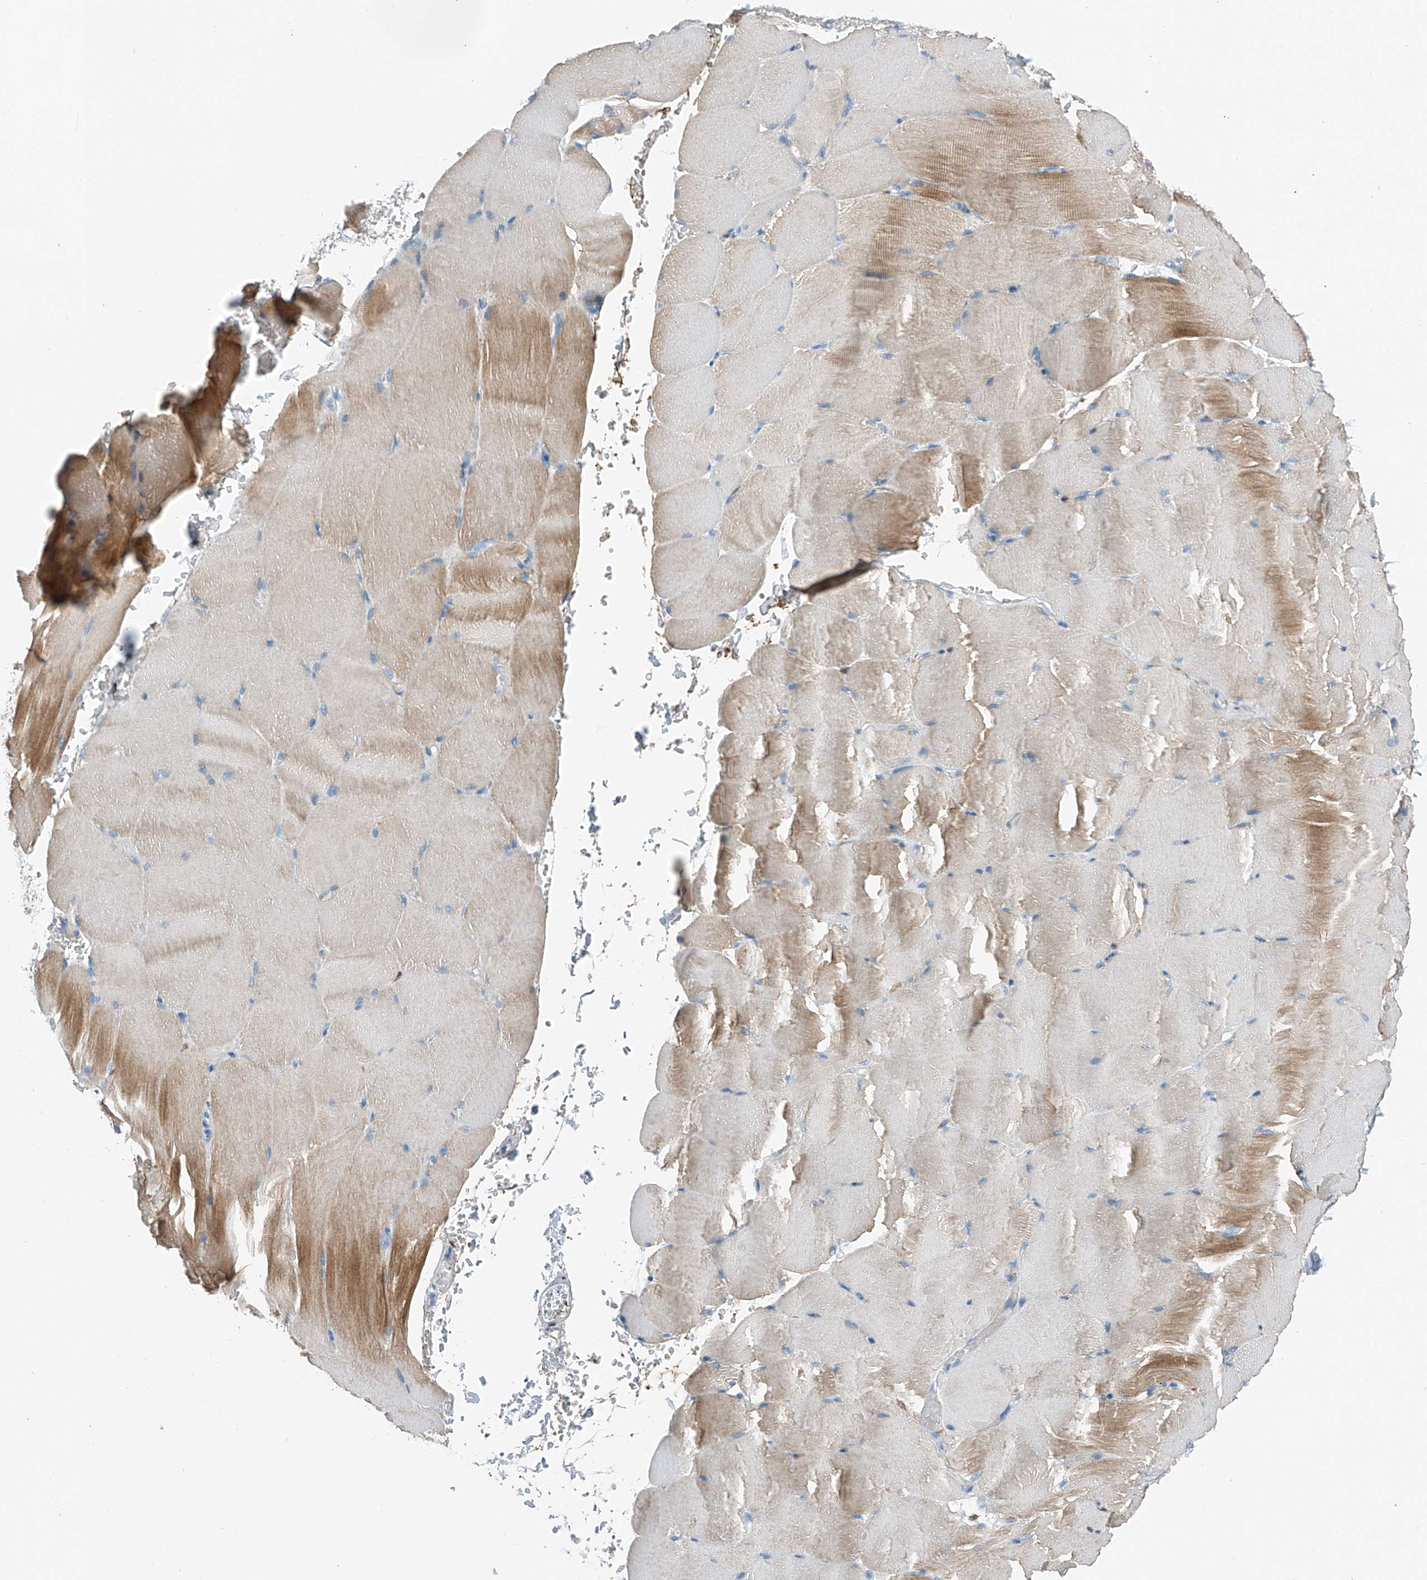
{"staining": {"intensity": "moderate", "quantity": "25%-75%", "location": "cytoplasmic/membranous"}, "tissue": "skeletal muscle", "cell_type": "Myocytes", "image_type": "normal", "snomed": [{"axis": "morphology", "description": "Normal tissue, NOS"}, {"axis": "topography", "description": "Skeletal muscle"}, {"axis": "topography", "description": "Parathyroid gland"}], "caption": "Immunohistochemistry (IHC) (DAB (3,3'-diaminobenzidine)) staining of benign human skeletal muscle exhibits moderate cytoplasmic/membranous protein staining in approximately 25%-75% of myocytes. (IHC, brightfield microscopy, high magnification).", "gene": "MDGA1", "patient": {"sex": "female", "age": 37}}